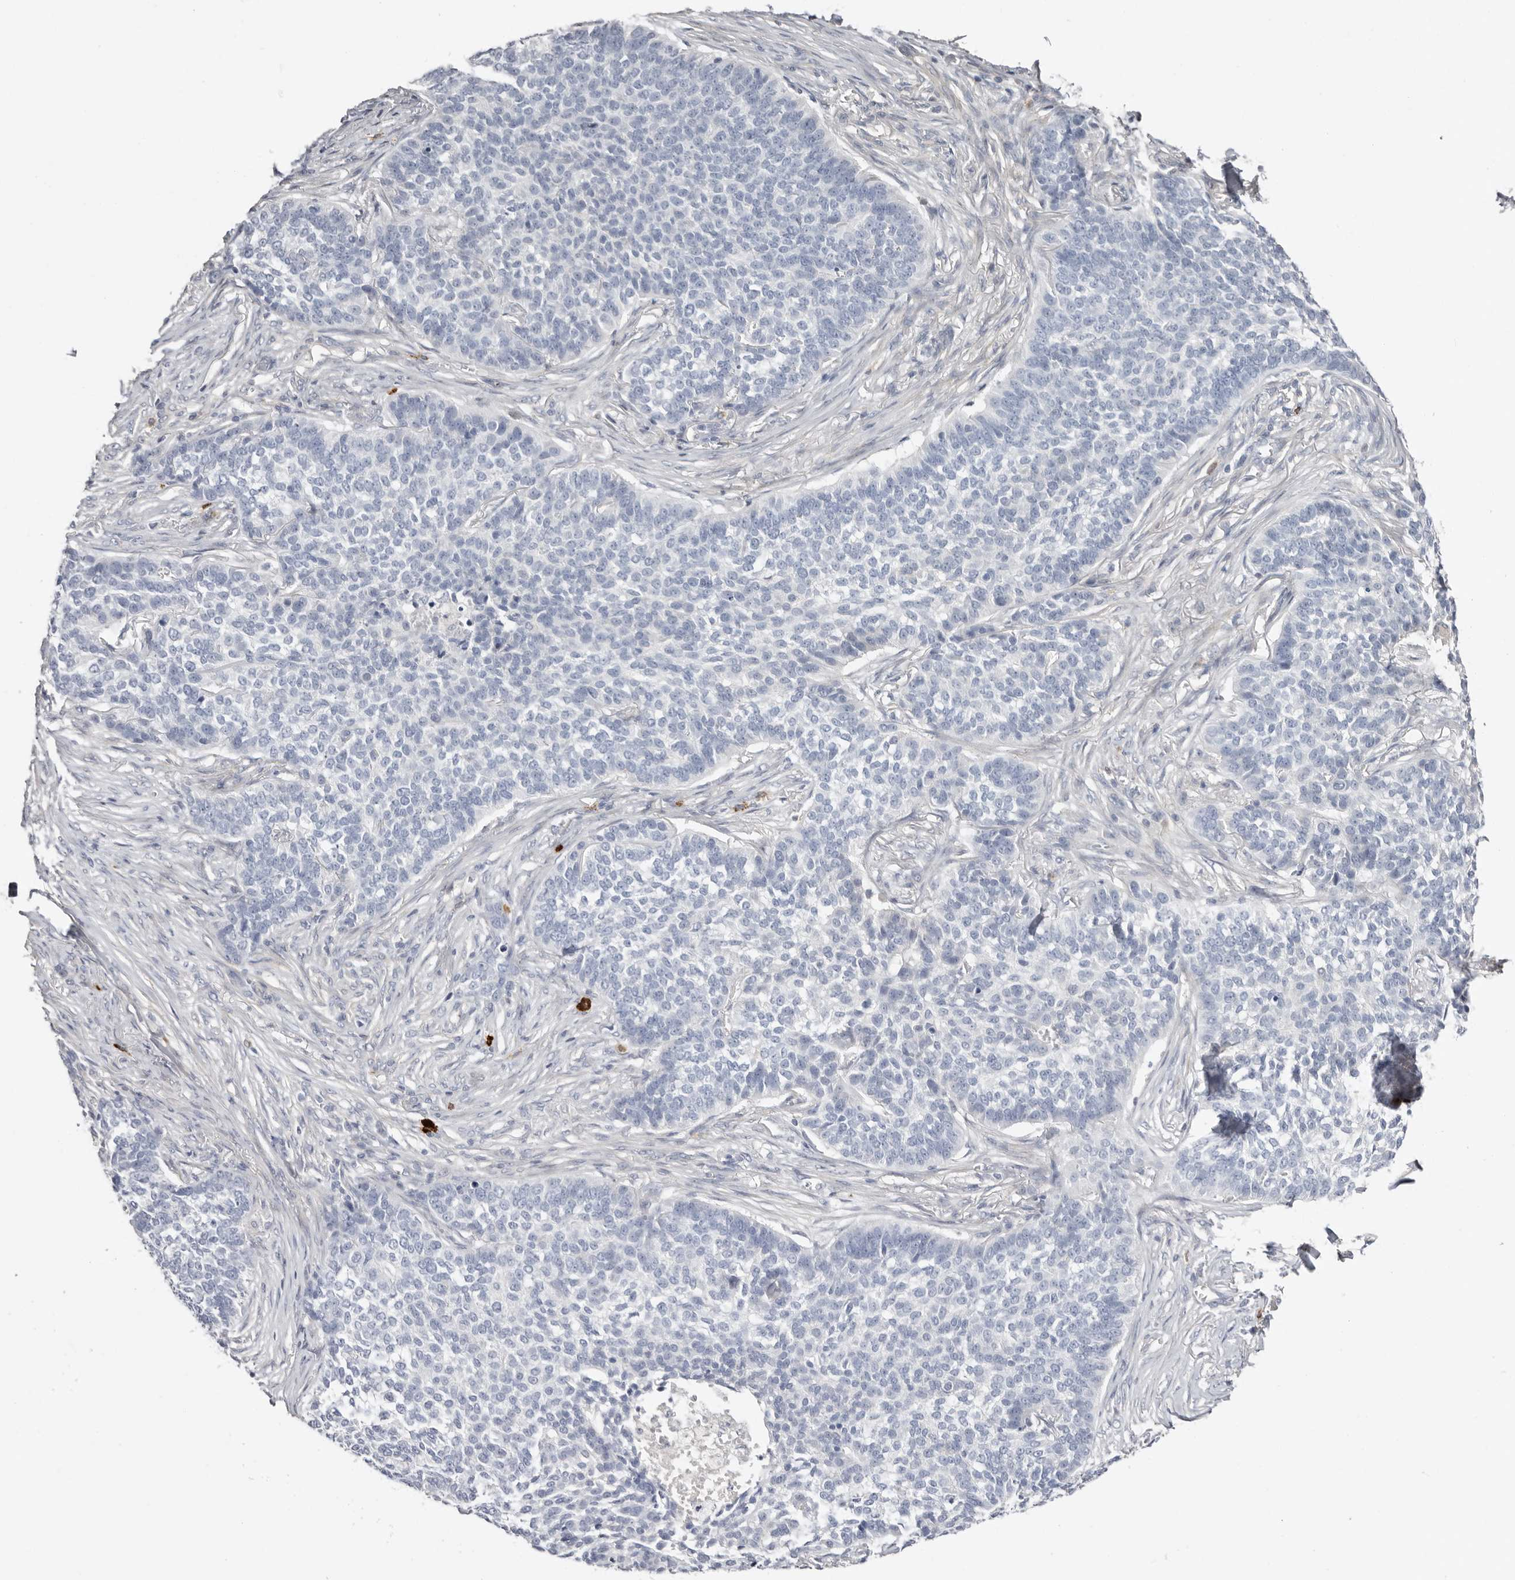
{"staining": {"intensity": "negative", "quantity": "none", "location": "none"}, "tissue": "skin cancer", "cell_type": "Tumor cells", "image_type": "cancer", "snomed": [{"axis": "morphology", "description": "Basal cell carcinoma"}, {"axis": "topography", "description": "Skin"}], "caption": "Skin cancer (basal cell carcinoma) was stained to show a protein in brown. There is no significant positivity in tumor cells.", "gene": "PKDCC", "patient": {"sex": "male", "age": 85}}